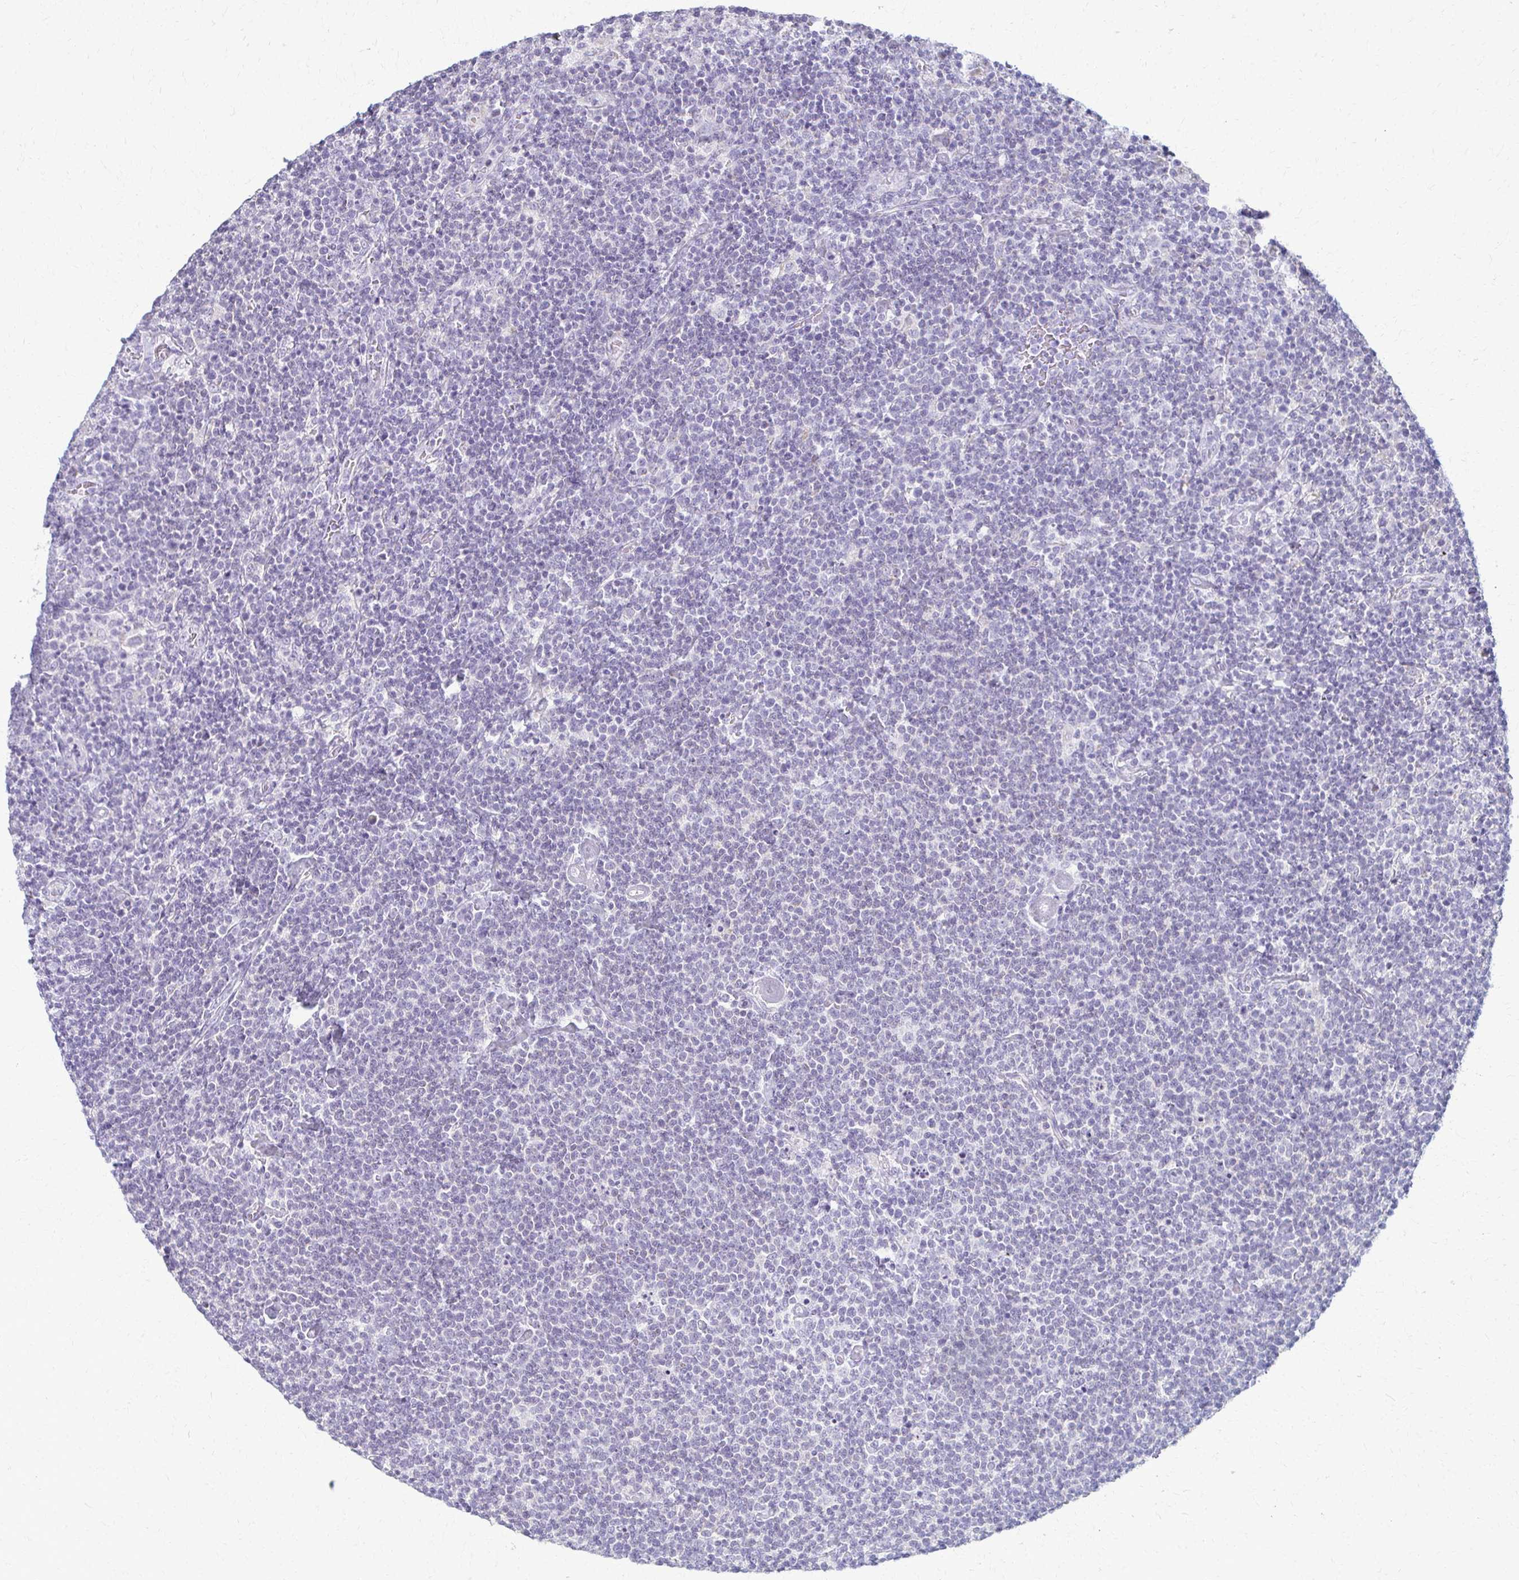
{"staining": {"intensity": "negative", "quantity": "none", "location": "none"}, "tissue": "lymphoma", "cell_type": "Tumor cells", "image_type": "cancer", "snomed": [{"axis": "morphology", "description": "Malignant lymphoma, non-Hodgkin's type, High grade"}, {"axis": "topography", "description": "Lymph node"}], "caption": "Tumor cells are negative for brown protein staining in high-grade malignant lymphoma, non-Hodgkin's type. The staining is performed using DAB (3,3'-diaminobenzidine) brown chromogen with nuclei counter-stained in using hematoxylin.", "gene": "FCGR2B", "patient": {"sex": "male", "age": 61}}